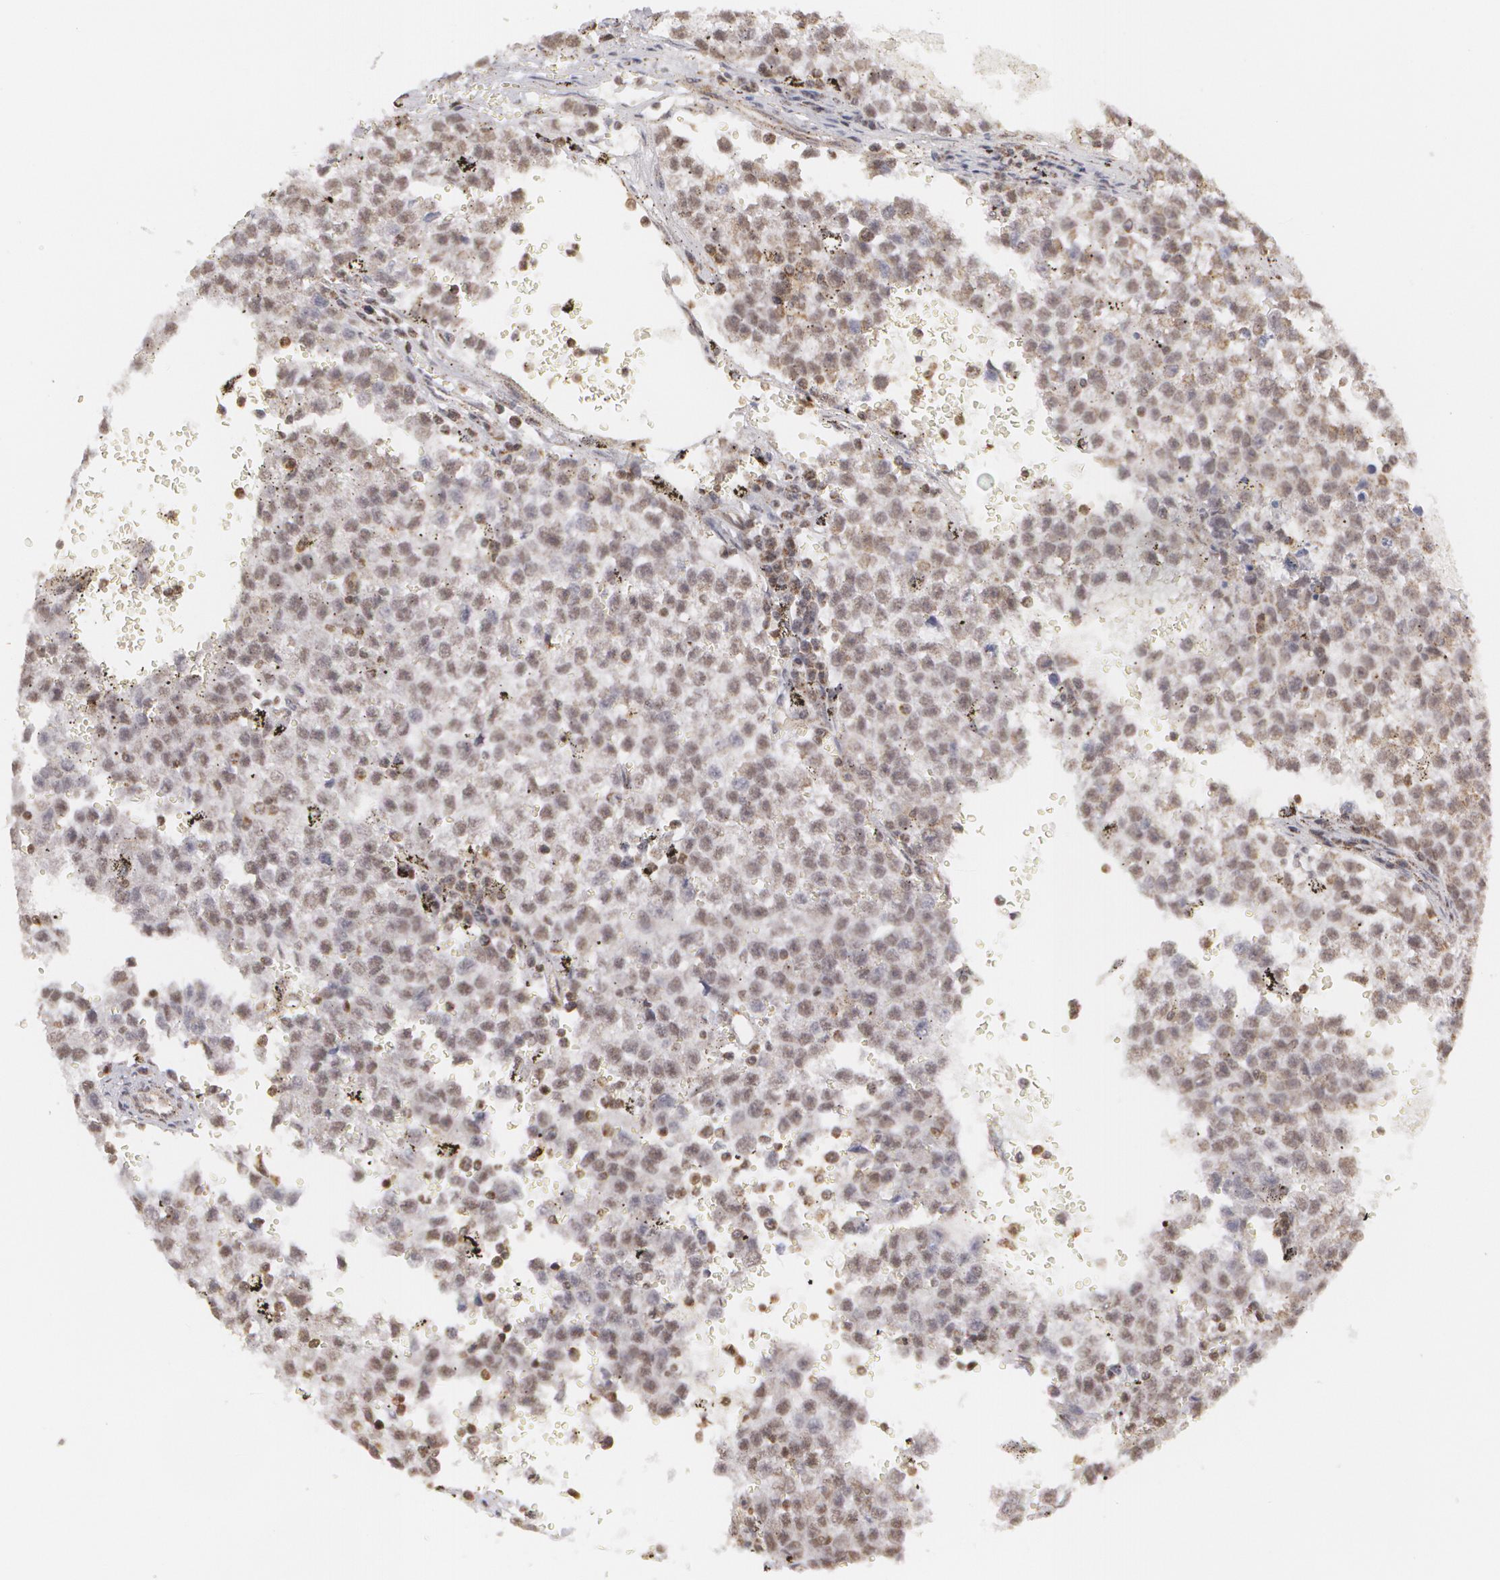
{"staining": {"intensity": "moderate", "quantity": ">75%", "location": "nuclear"}, "tissue": "testis cancer", "cell_type": "Tumor cells", "image_type": "cancer", "snomed": [{"axis": "morphology", "description": "Seminoma, NOS"}, {"axis": "topography", "description": "Testis"}], "caption": "A brown stain highlights moderate nuclear expression of a protein in human testis cancer (seminoma) tumor cells.", "gene": "MXD1", "patient": {"sex": "male", "age": 35}}